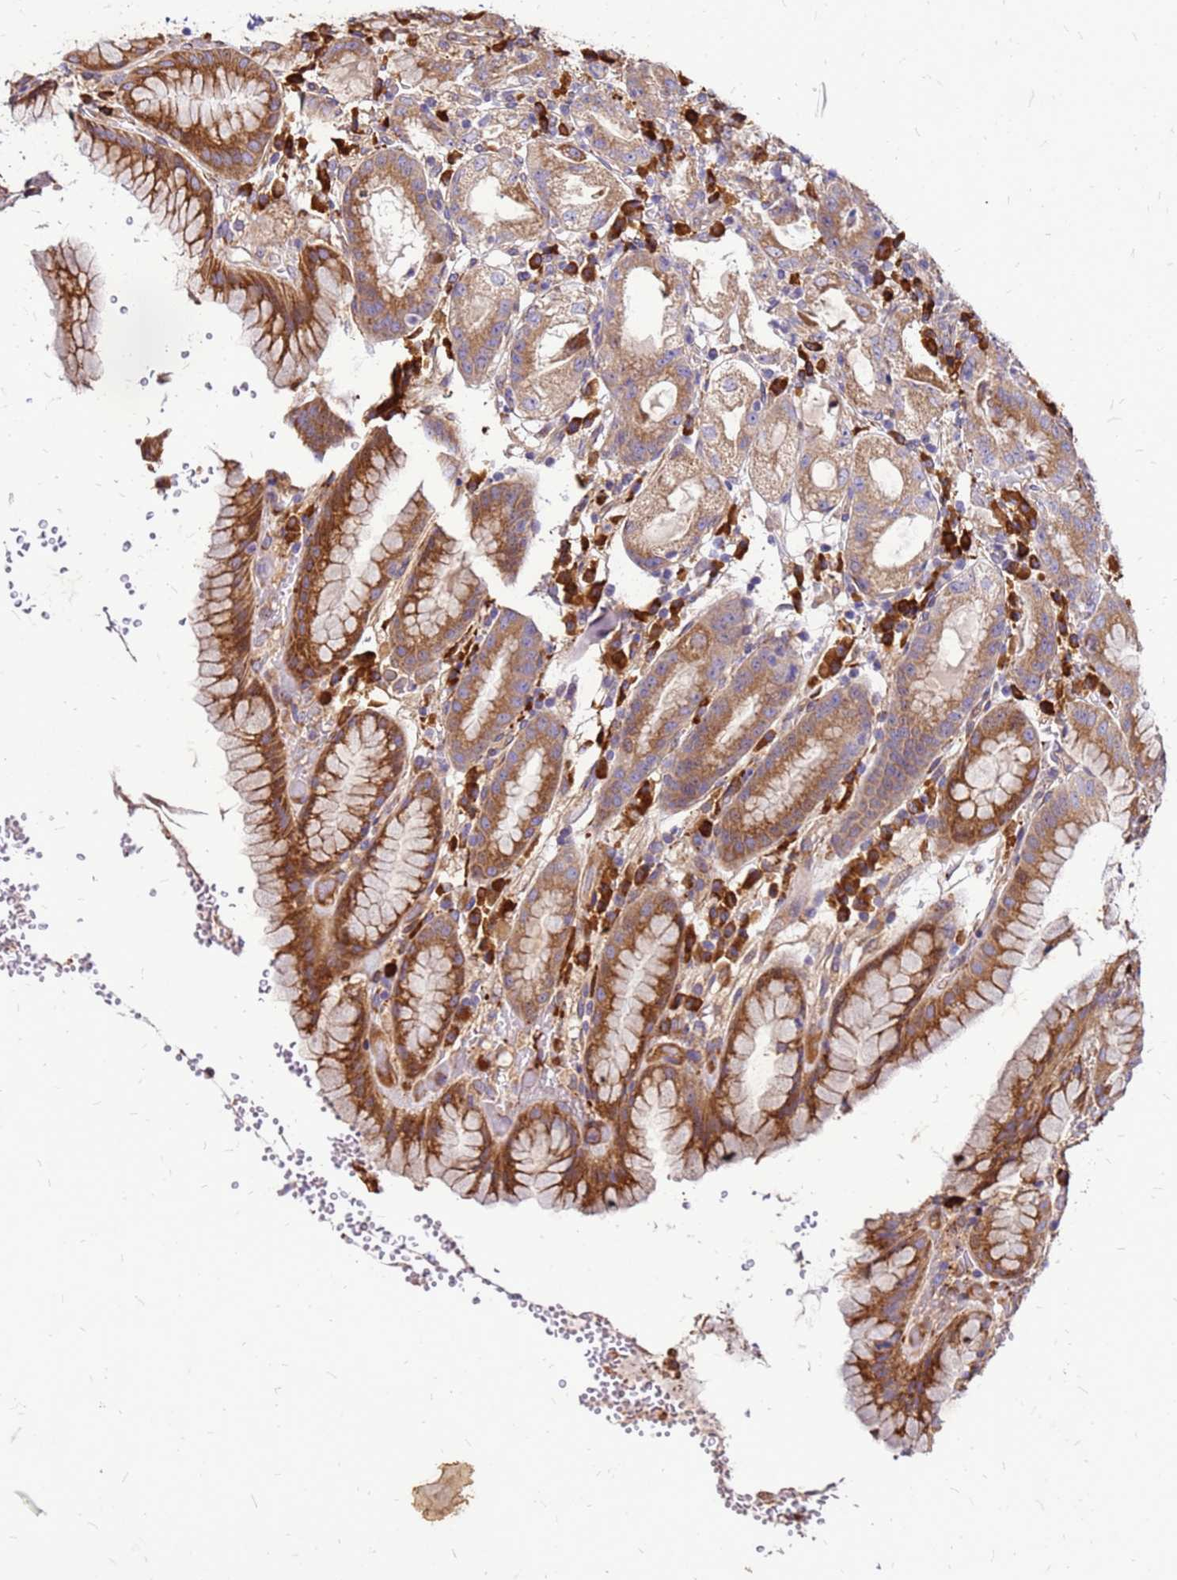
{"staining": {"intensity": "moderate", "quantity": ">75%", "location": "cytoplasmic/membranous"}, "tissue": "stomach", "cell_type": "Glandular cells", "image_type": "normal", "snomed": [{"axis": "morphology", "description": "Normal tissue, NOS"}, {"axis": "topography", "description": "Stomach, upper"}], "caption": "The image shows immunohistochemical staining of unremarkable stomach. There is moderate cytoplasmic/membranous staining is present in approximately >75% of glandular cells. (DAB (3,3'-diaminobenzidine) IHC, brown staining for protein, blue staining for nuclei).", "gene": "VMO1", "patient": {"sex": "male", "age": 52}}